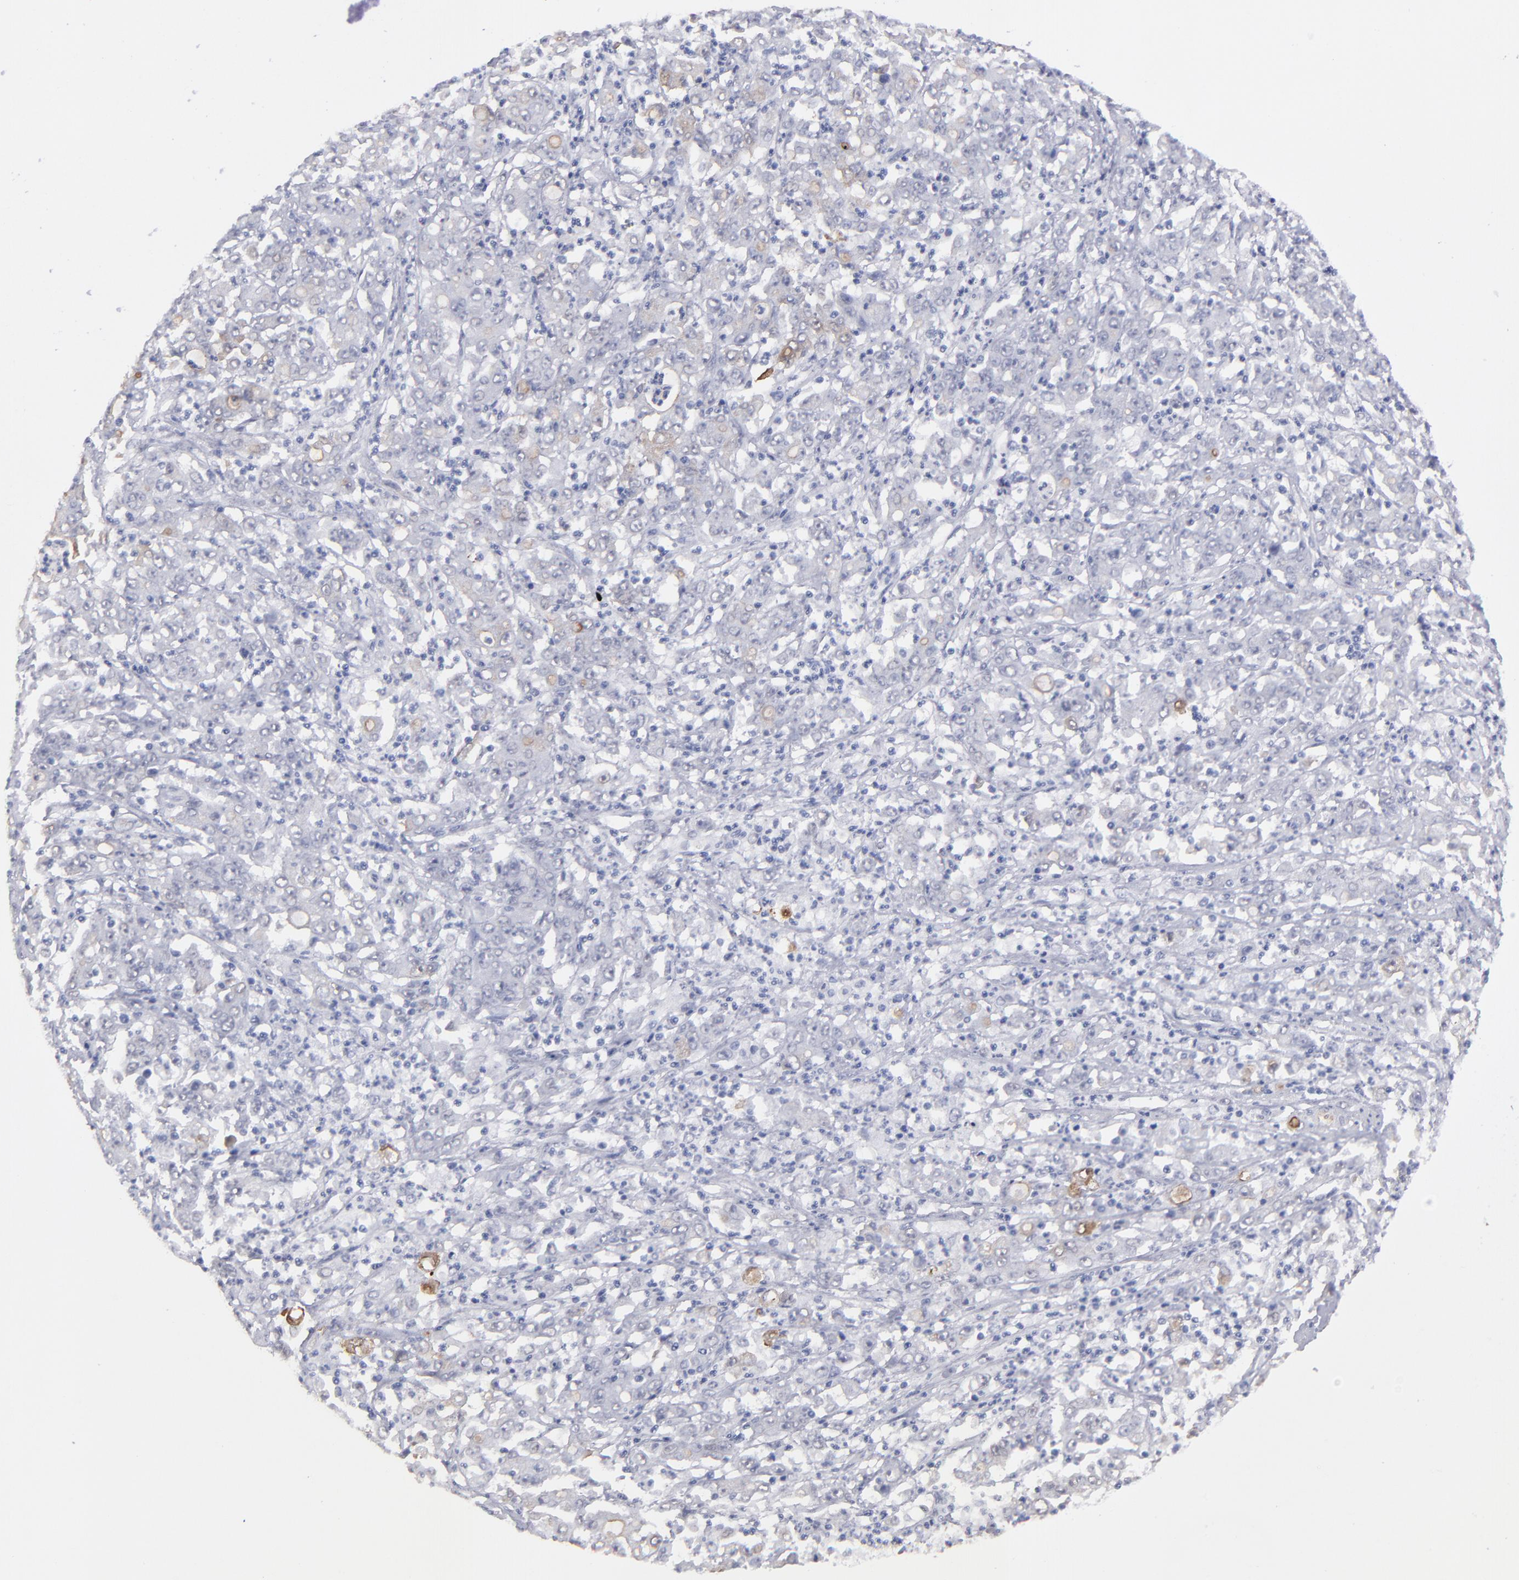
{"staining": {"intensity": "weak", "quantity": "<25%", "location": "cytoplasmic/membranous"}, "tissue": "stomach cancer", "cell_type": "Tumor cells", "image_type": "cancer", "snomed": [{"axis": "morphology", "description": "Adenocarcinoma, NOS"}, {"axis": "topography", "description": "Stomach, lower"}], "caption": "Immunohistochemistry photomicrograph of neoplastic tissue: stomach adenocarcinoma stained with DAB (3,3'-diaminobenzidine) shows no significant protein staining in tumor cells. Brightfield microscopy of immunohistochemistry (IHC) stained with DAB (brown) and hematoxylin (blue), captured at high magnification.", "gene": "ALDOB", "patient": {"sex": "female", "age": 71}}